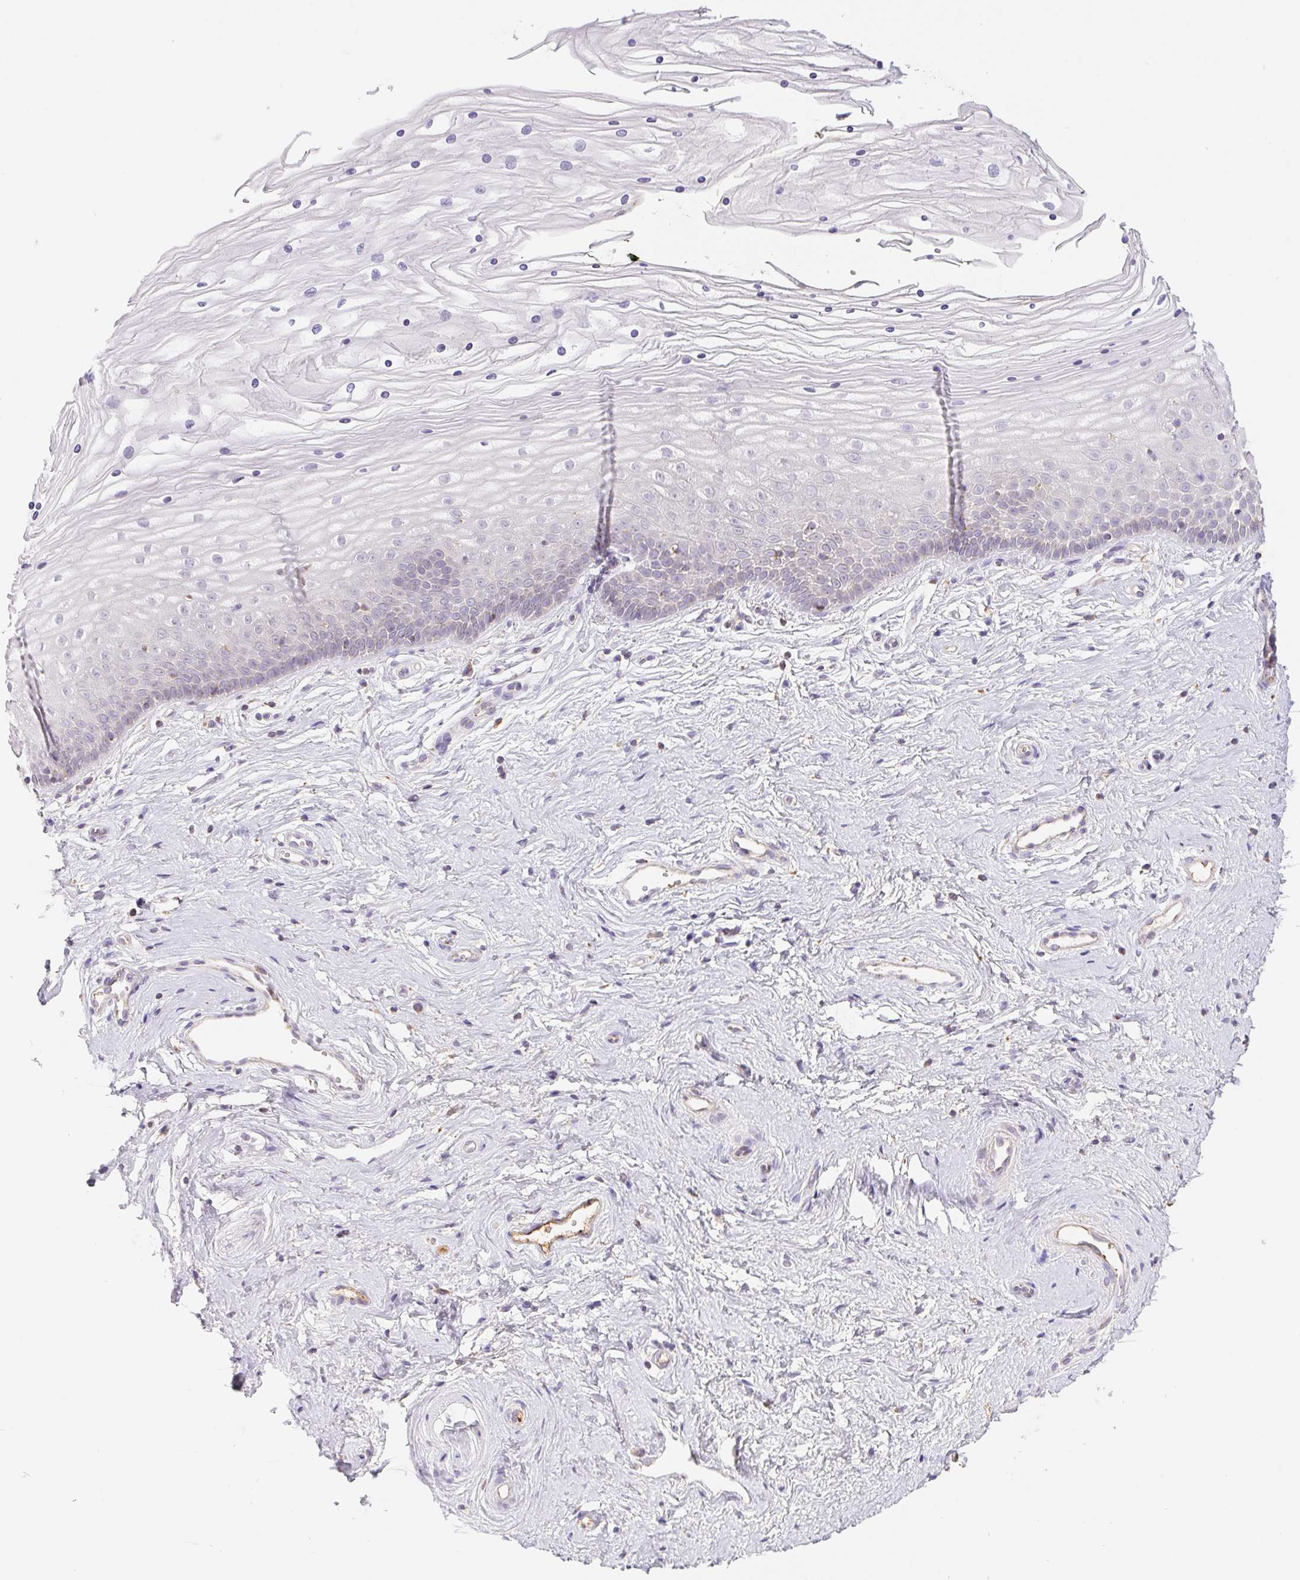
{"staining": {"intensity": "negative", "quantity": "none", "location": "none"}, "tissue": "vagina", "cell_type": "Squamous epithelial cells", "image_type": "normal", "snomed": [{"axis": "morphology", "description": "Normal tissue, NOS"}, {"axis": "topography", "description": "Vagina"}], "caption": "Human vagina stained for a protein using immunohistochemistry (IHC) exhibits no staining in squamous epithelial cells.", "gene": "EMC6", "patient": {"sex": "female", "age": 38}}